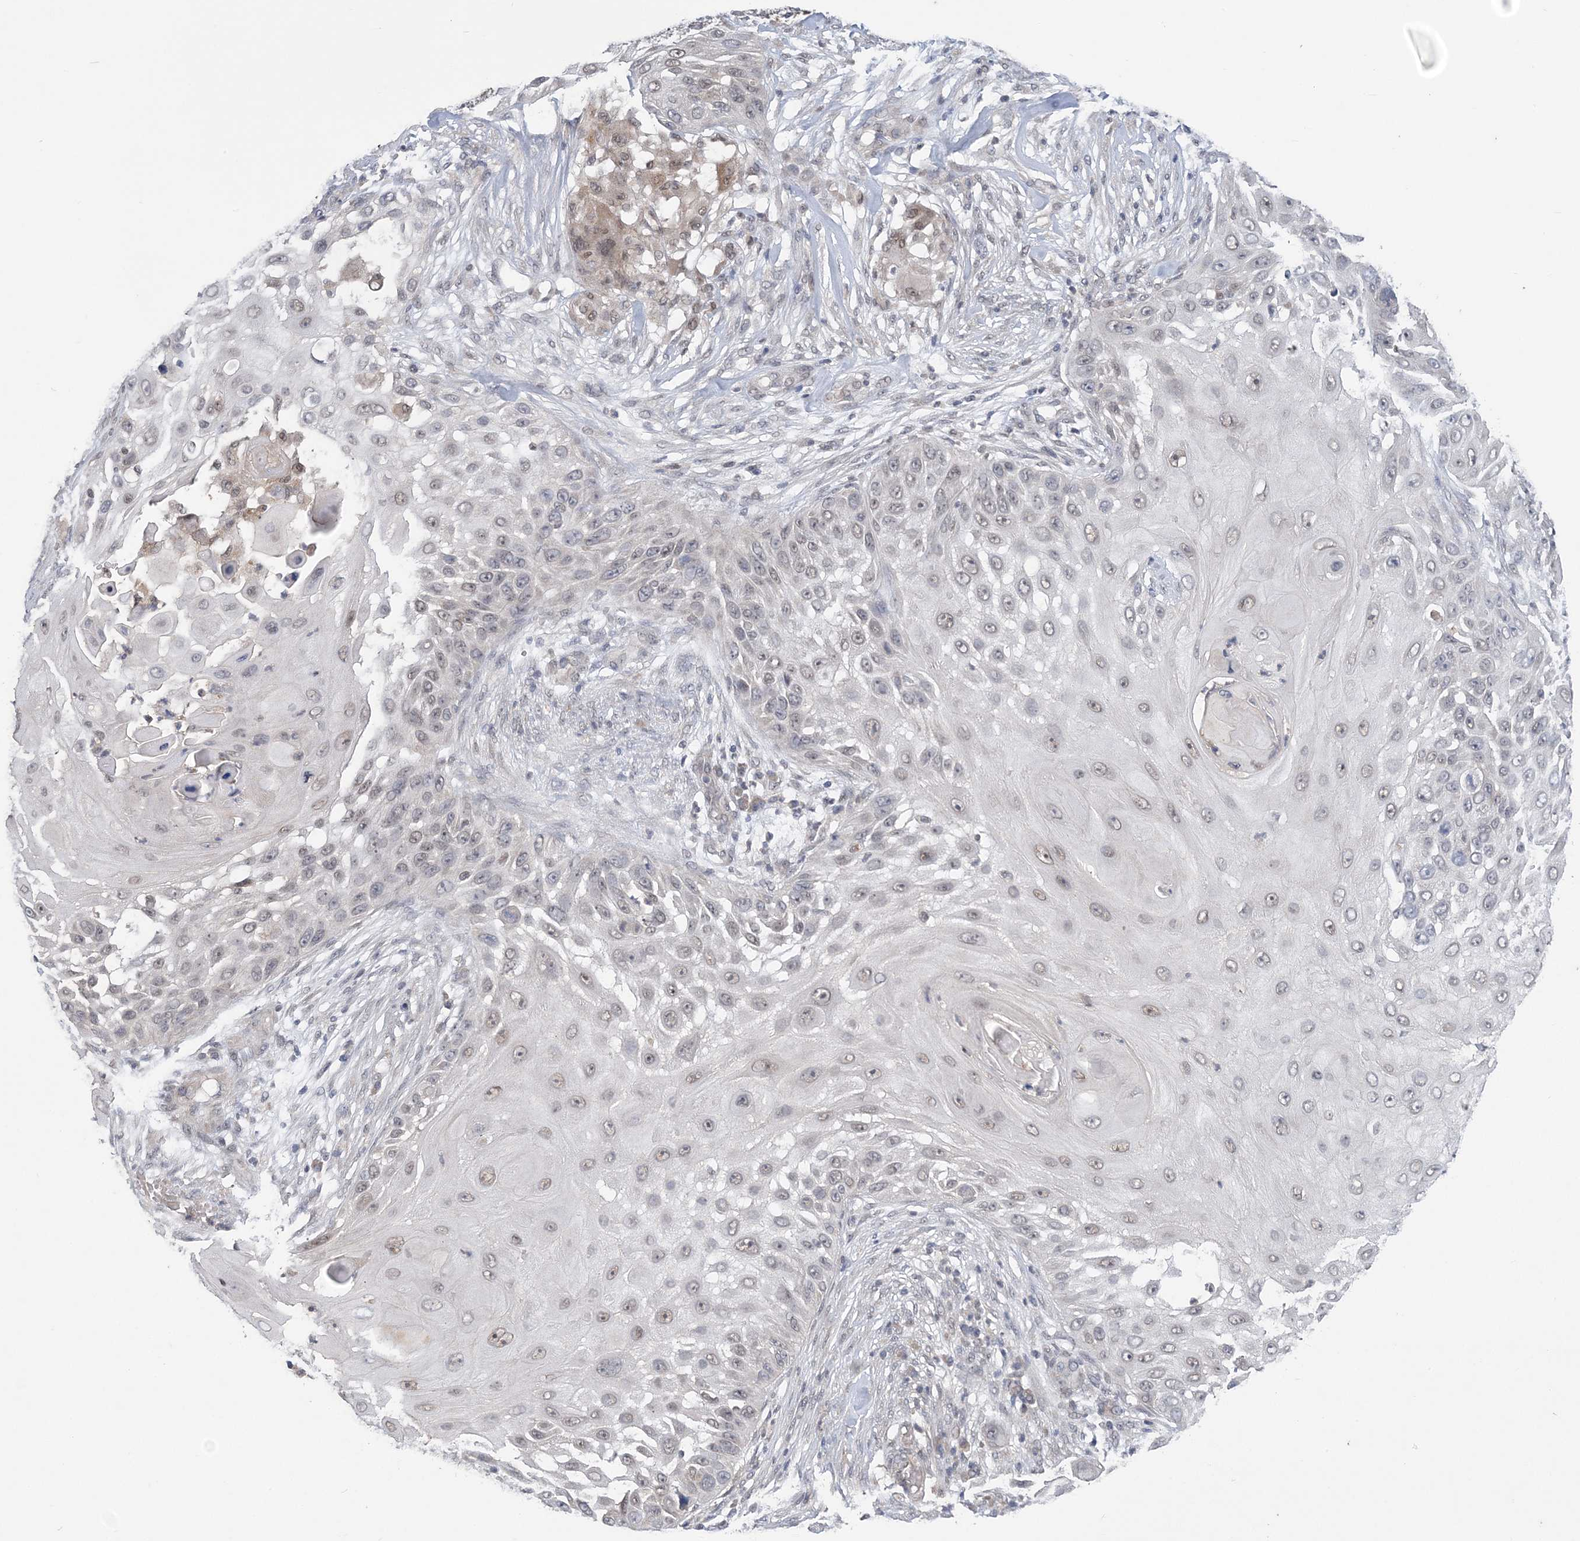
{"staining": {"intensity": "weak", "quantity": "<25%", "location": "nuclear"}, "tissue": "skin cancer", "cell_type": "Tumor cells", "image_type": "cancer", "snomed": [{"axis": "morphology", "description": "Squamous cell carcinoma, NOS"}, {"axis": "topography", "description": "Skin"}], "caption": "This is an immunohistochemistry micrograph of human skin squamous cell carcinoma. There is no positivity in tumor cells.", "gene": "ZBTB7A", "patient": {"sex": "female", "age": 44}}